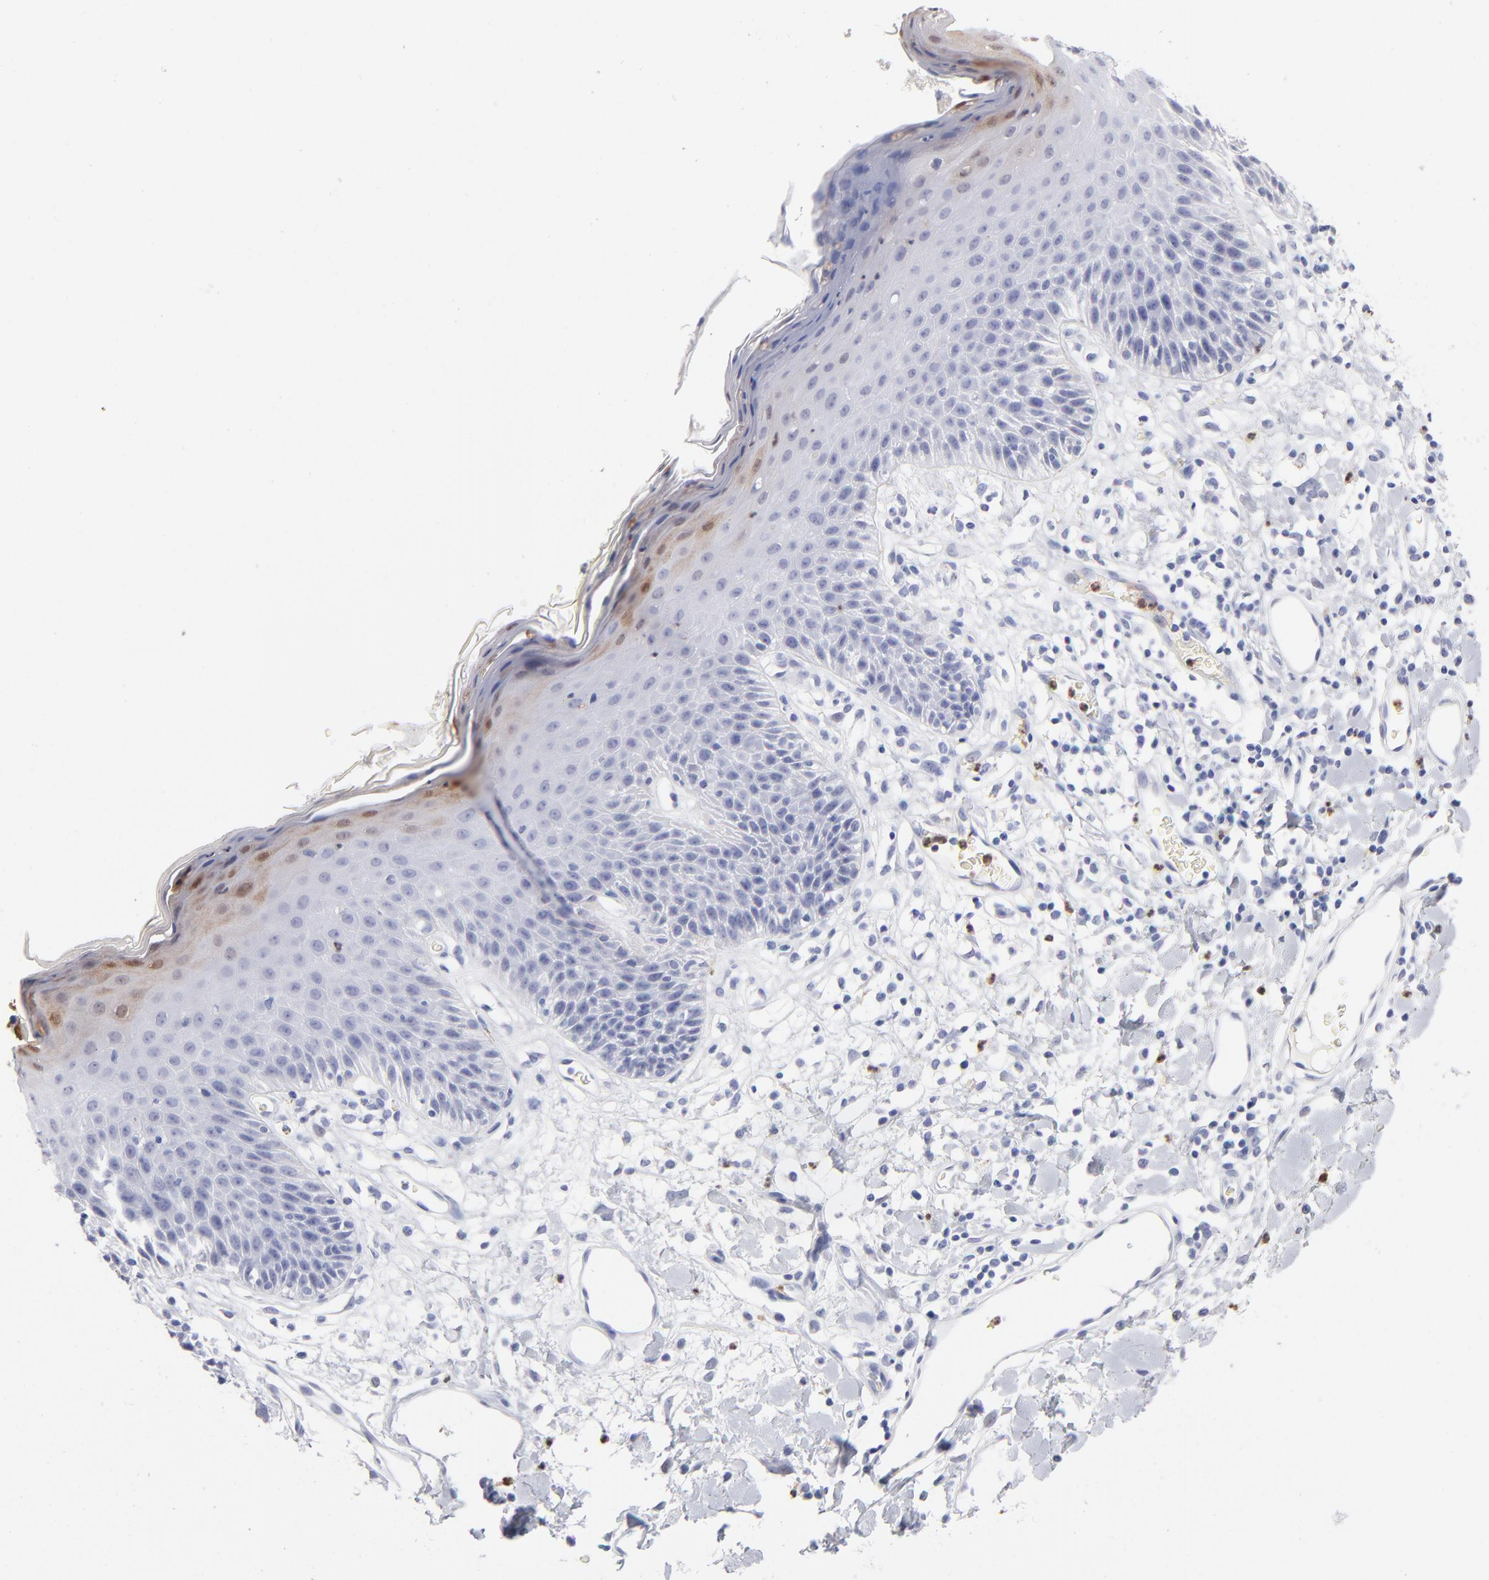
{"staining": {"intensity": "strong", "quantity": "<25%", "location": "cytoplasmic/membranous,nuclear"}, "tissue": "skin", "cell_type": "Epidermal cells", "image_type": "normal", "snomed": [{"axis": "morphology", "description": "Normal tissue, NOS"}, {"axis": "topography", "description": "Vulva"}, {"axis": "topography", "description": "Peripheral nerve tissue"}], "caption": "Human skin stained for a protein (brown) displays strong cytoplasmic/membranous,nuclear positive expression in about <25% of epidermal cells.", "gene": "ARG1", "patient": {"sex": "female", "age": 68}}